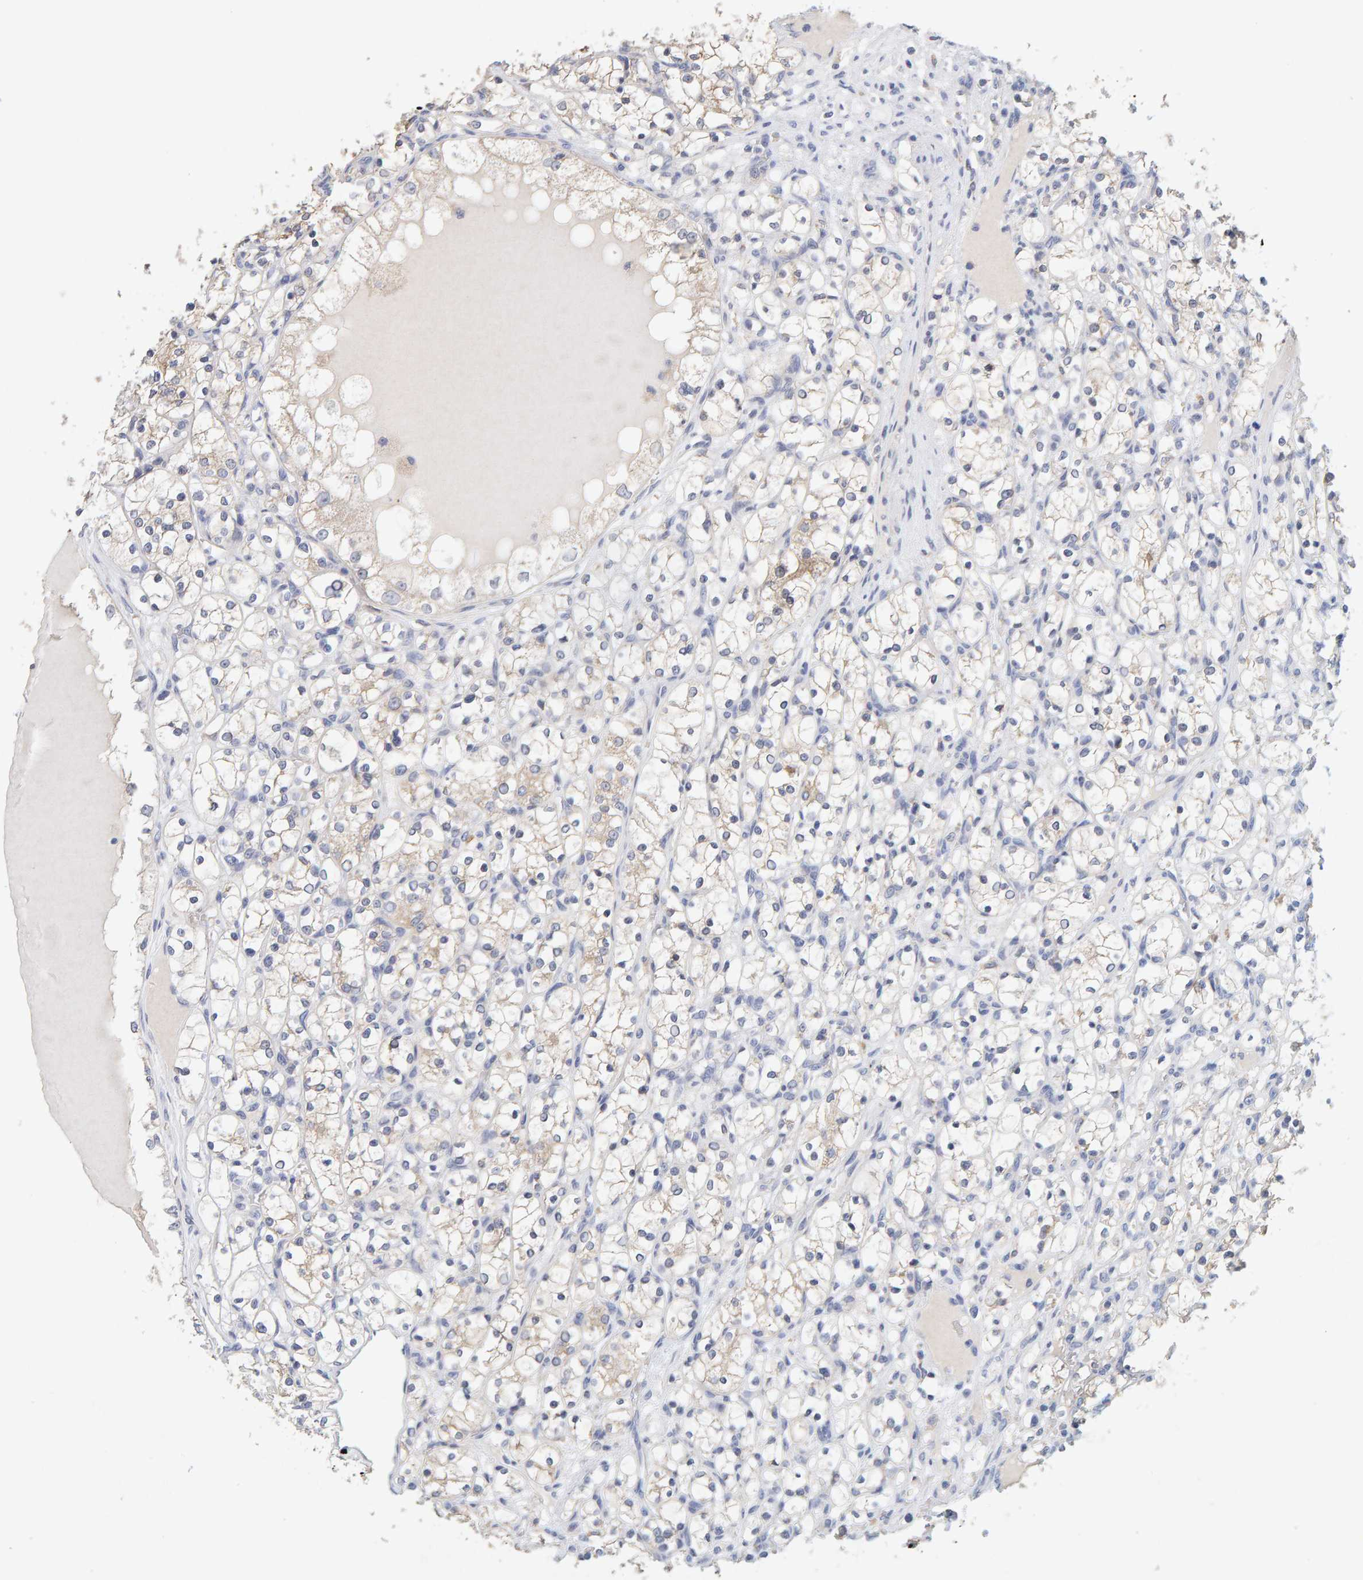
{"staining": {"intensity": "weak", "quantity": "25%-75%", "location": "cytoplasmic/membranous"}, "tissue": "renal cancer", "cell_type": "Tumor cells", "image_type": "cancer", "snomed": [{"axis": "morphology", "description": "Adenocarcinoma, NOS"}, {"axis": "topography", "description": "Kidney"}], "caption": "Weak cytoplasmic/membranous protein staining is seen in about 25%-75% of tumor cells in renal cancer (adenocarcinoma). The protein is shown in brown color, while the nuclei are stained blue.", "gene": "SGPL1", "patient": {"sex": "female", "age": 69}}